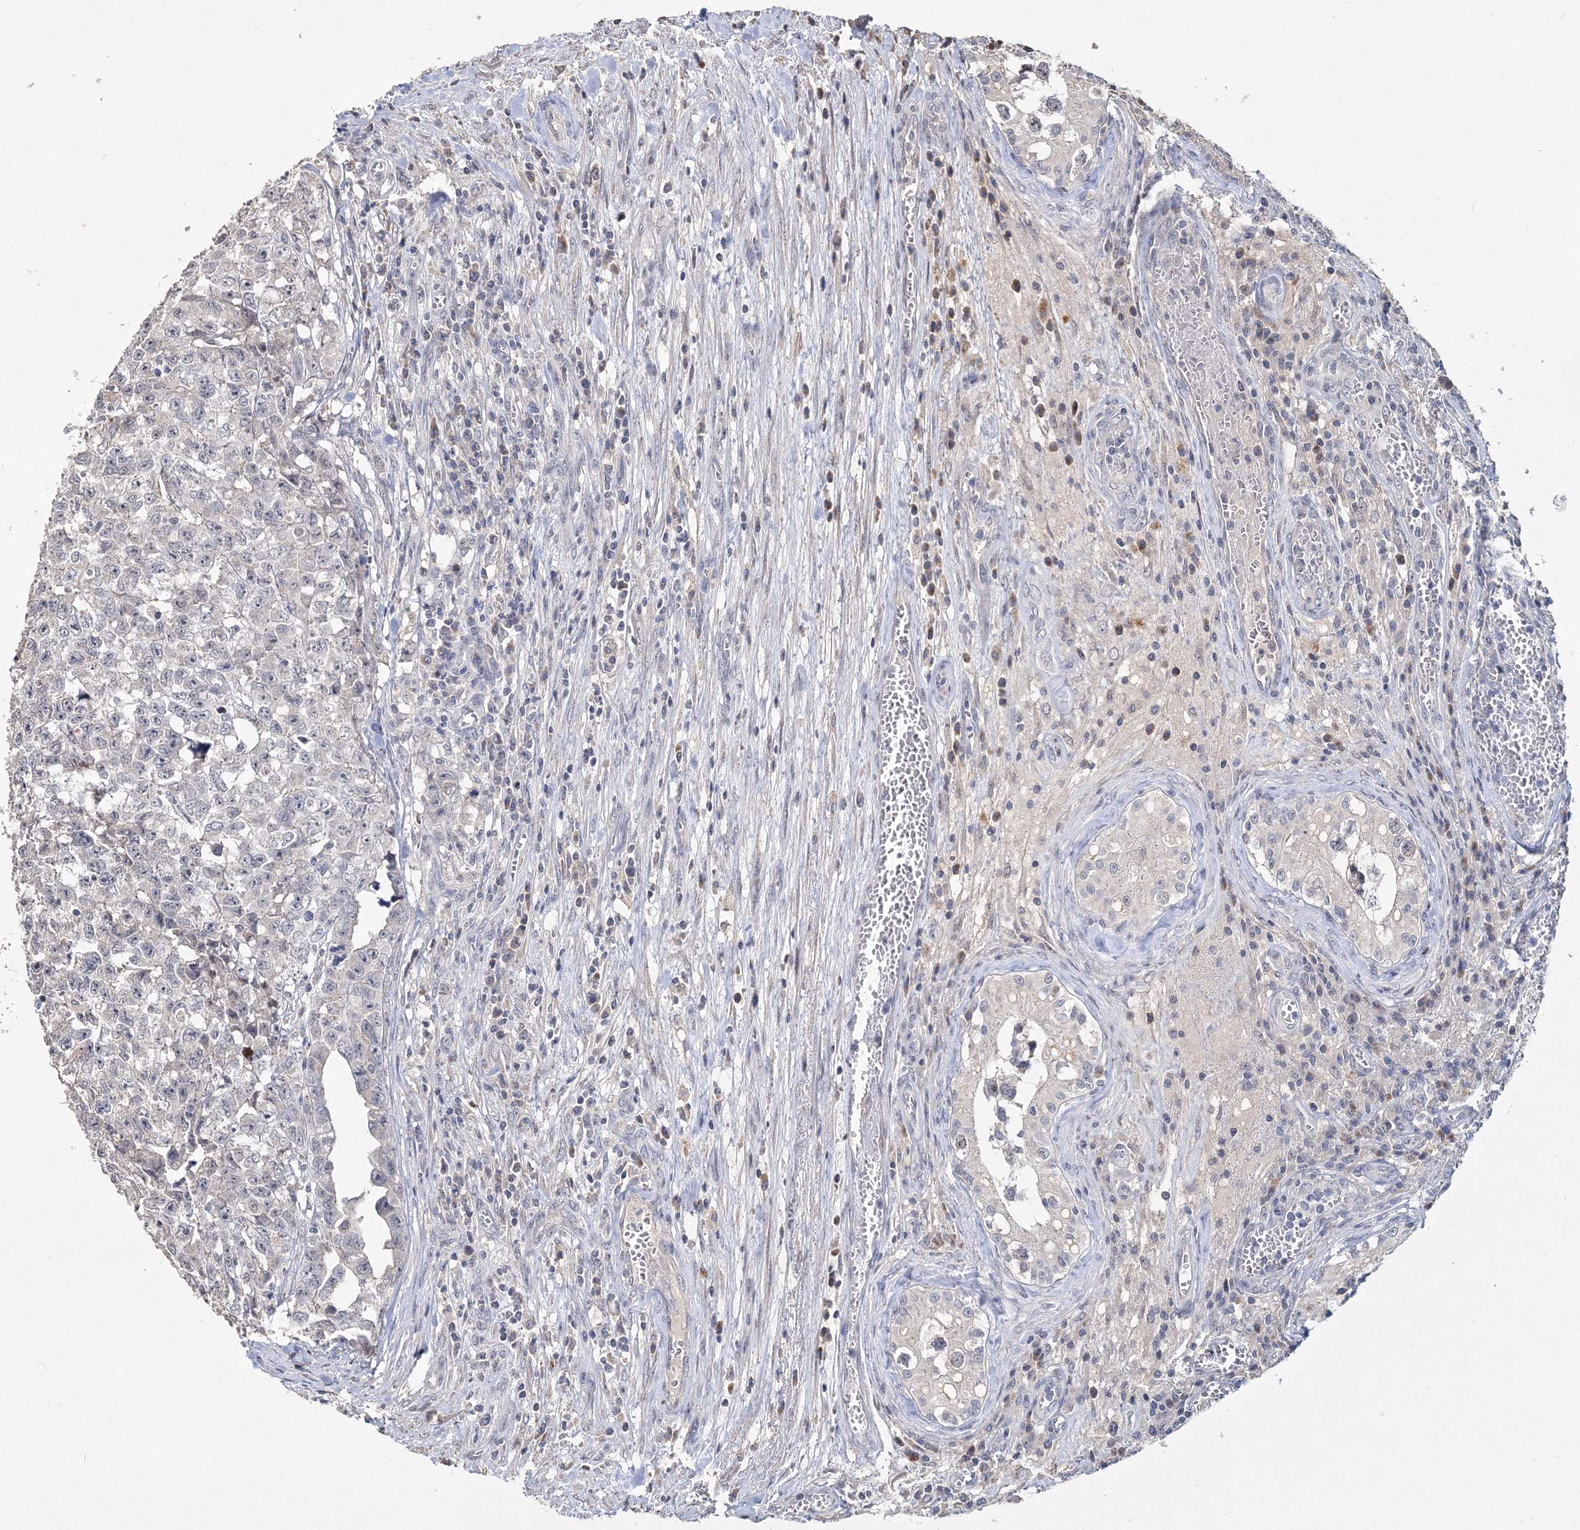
{"staining": {"intensity": "negative", "quantity": "none", "location": "none"}, "tissue": "testis cancer", "cell_type": "Tumor cells", "image_type": "cancer", "snomed": [{"axis": "morphology", "description": "Carcinoma, Embryonal, NOS"}, {"axis": "topography", "description": "Testis"}], "caption": "Testis cancer (embryonal carcinoma) was stained to show a protein in brown. There is no significant staining in tumor cells.", "gene": "GJB5", "patient": {"sex": "male", "age": 28}}